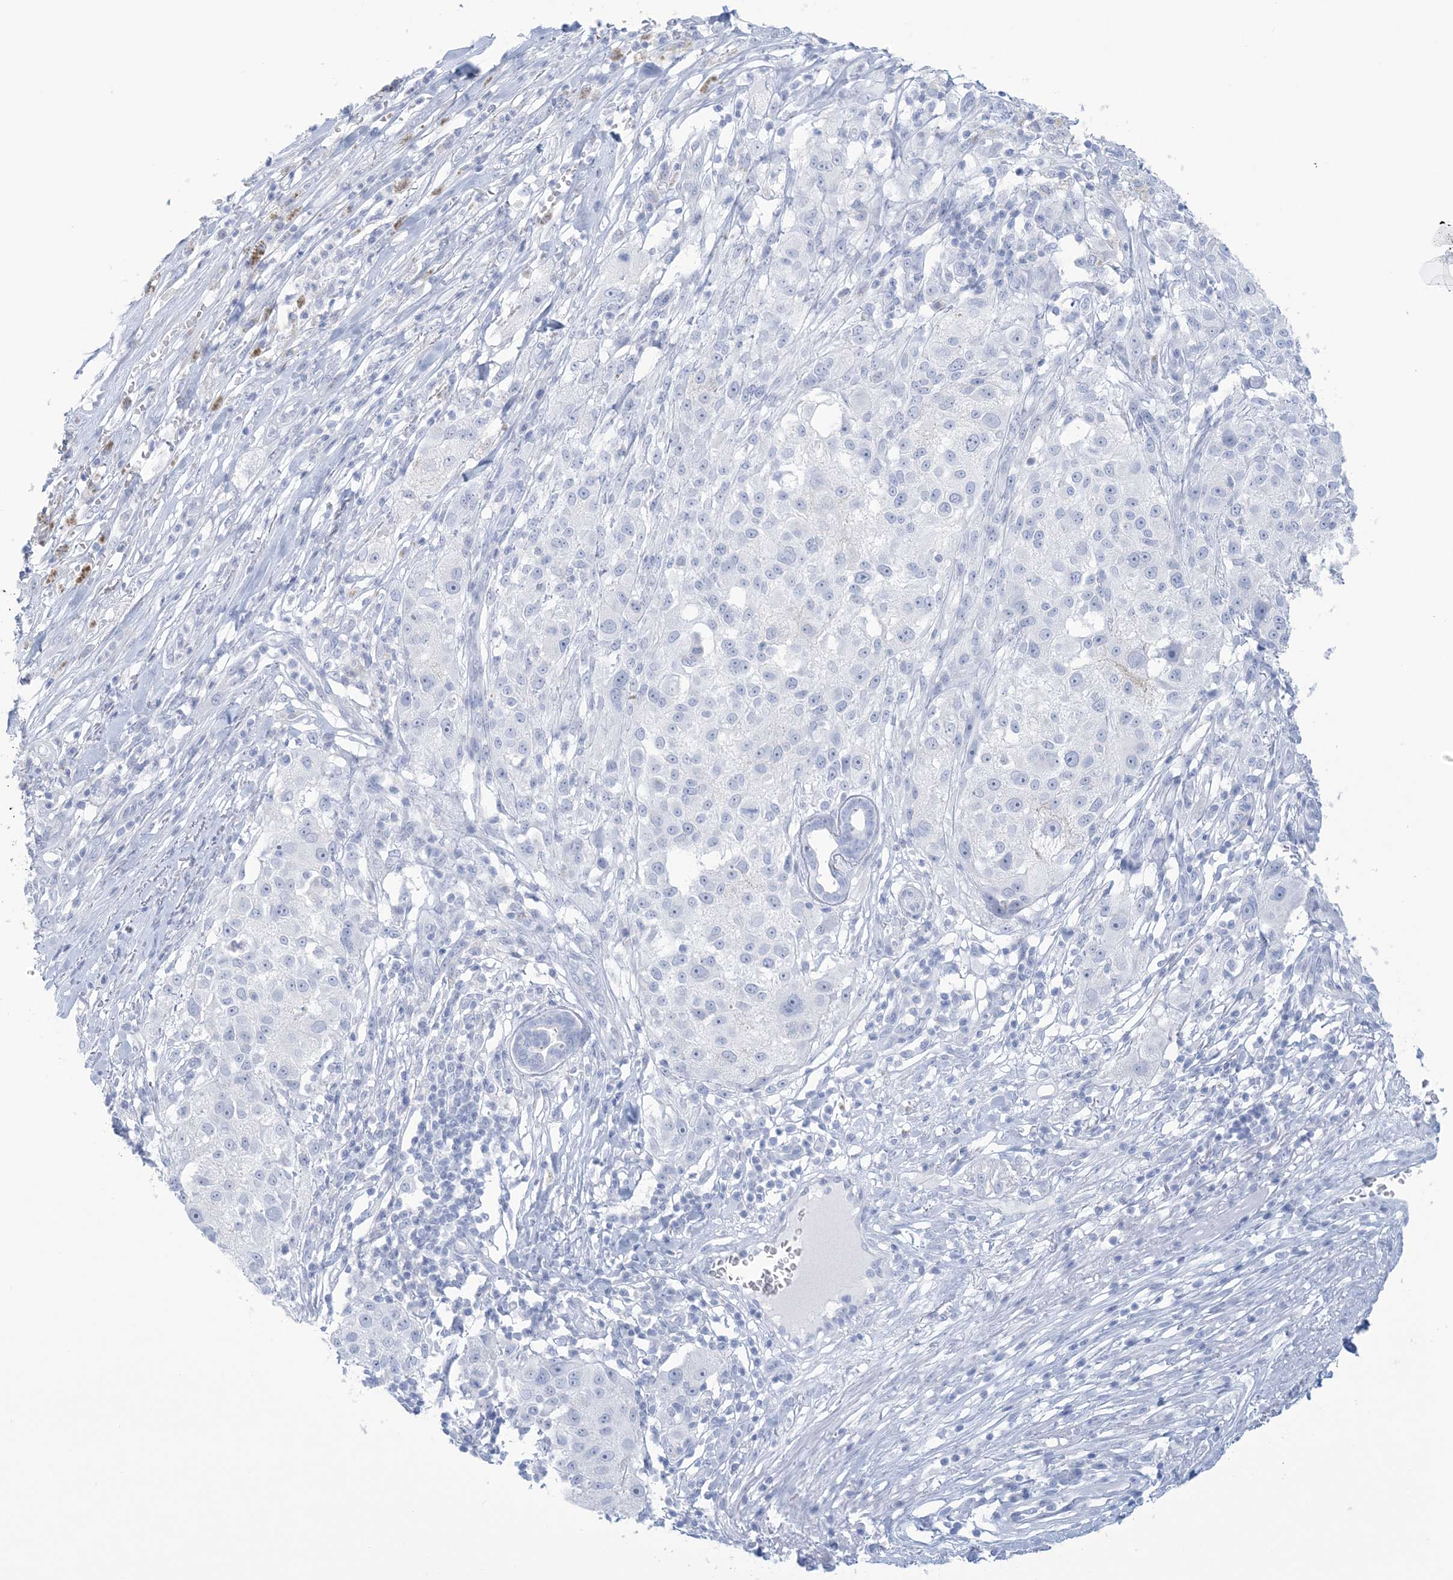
{"staining": {"intensity": "negative", "quantity": "none", "location": "none"}, "tissue": "melanoma", "cell_type": "Tumor cells", "image_type": "cancer", "snomed": [{"axis": "morphology", "description": "Necrosis, NOS"}, {"axis": "morphology", "description": "Malignant melanoma, NOS"}, {"axis": "topography", "description": "Skin"}], "caption": "IHC image of human malignant melanoma stained for a protein (brown), which exhibits no expression in tumor cells.", "gene": "AGXT", "patient": {"sex": "female", "age": 87}}